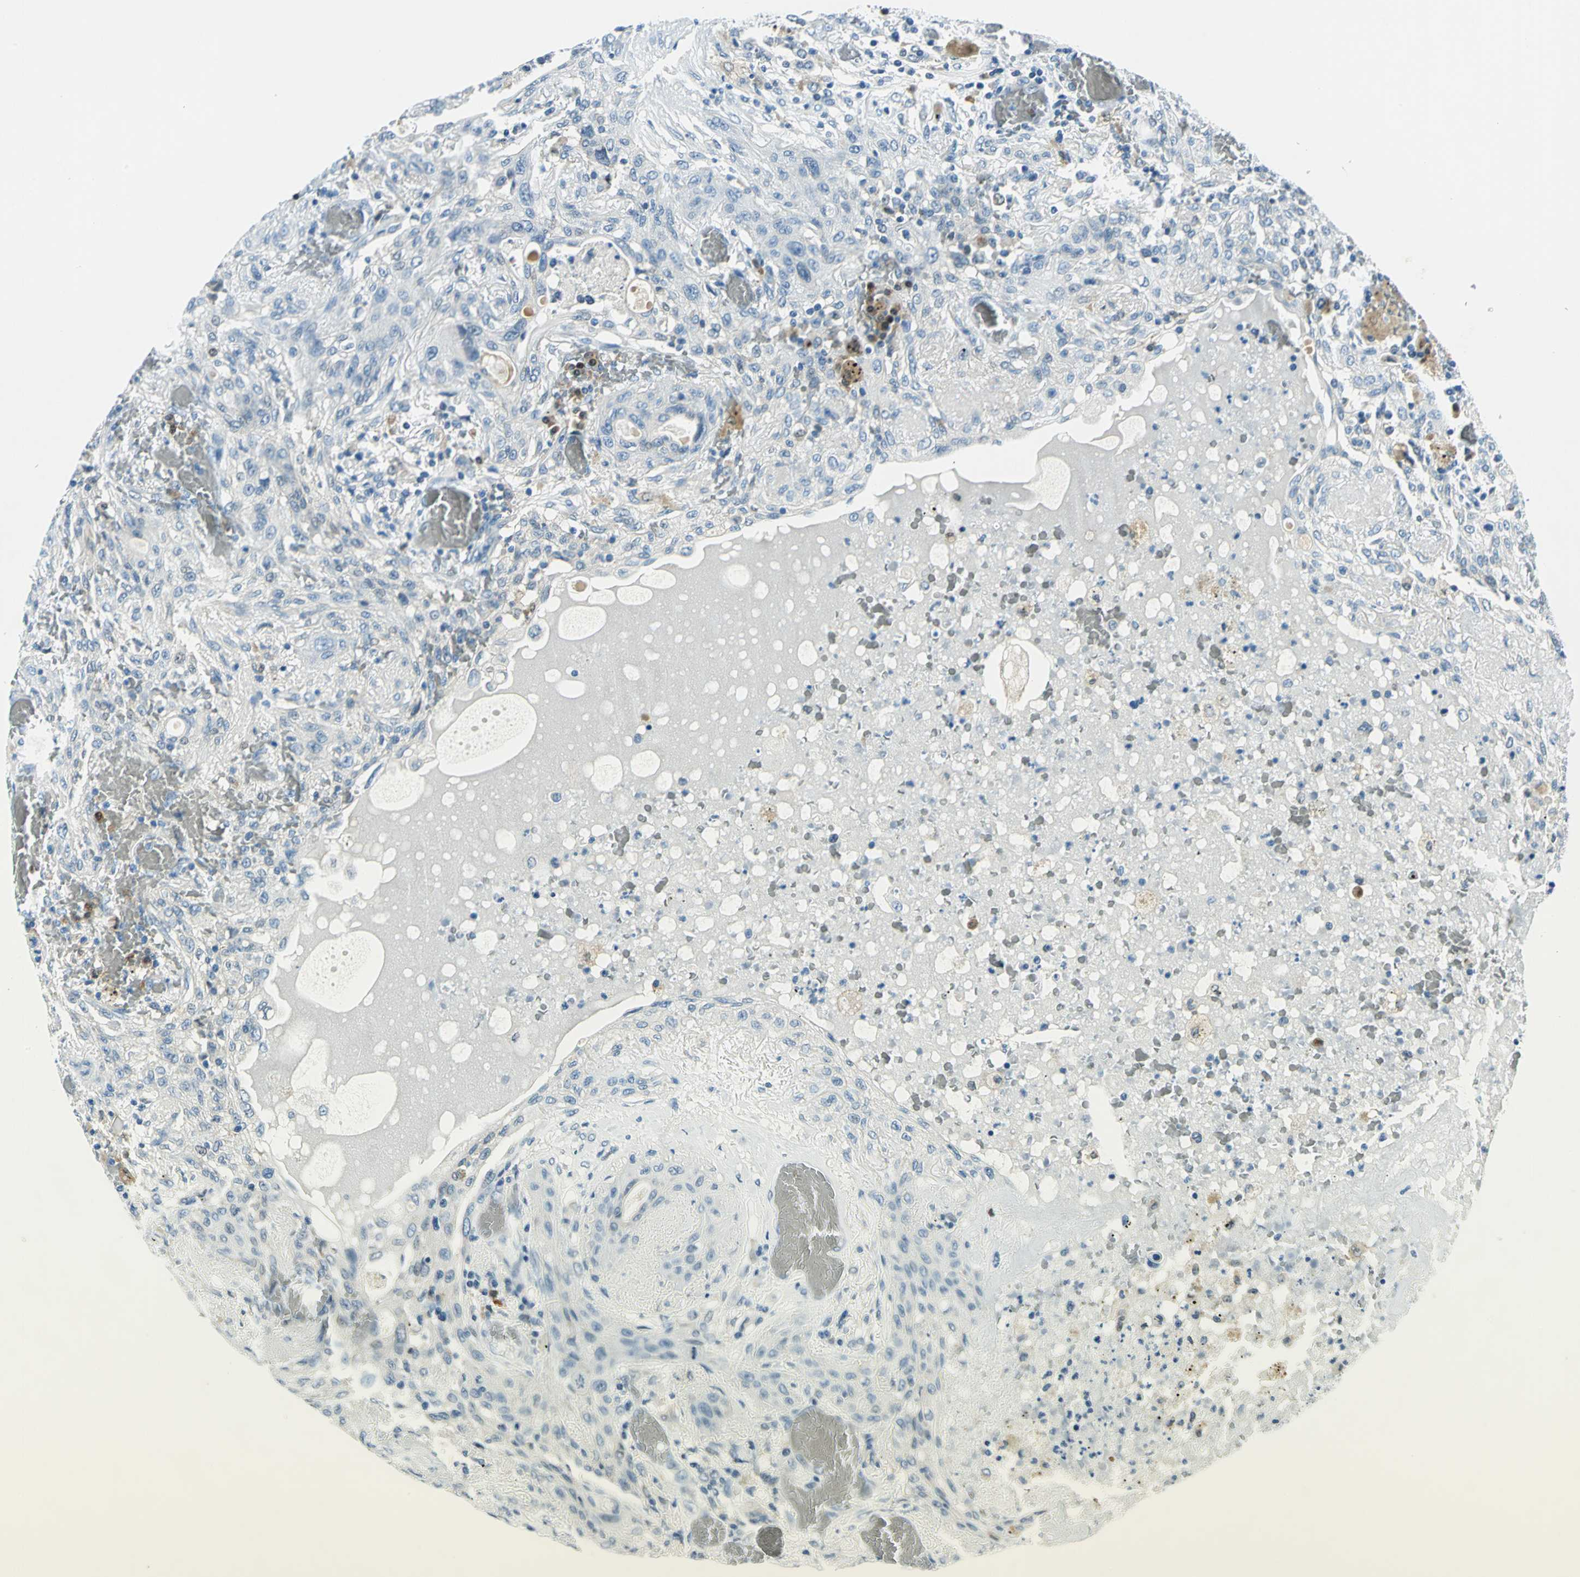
{"staining": {"intensity": "negative", "quantity": "none", "location": "none"}, "tissue": "lung cancer", "cell_type": "Tumor cells", "image_type": "cancer", "snomed": [{"axis": "morphology", "description": "Squamous cell carcinoma, NOS"}, {"axis": "topography", "description": "Lung"}], "caption": "Immunohistochemistry (IHC) photomicrograph of neoplastic tissue: lung squamous cell carcinoma stained with DAB (3,3'-diaminobenzidine) displays no significant protein positivity in tumor cells.", "gene": "AKR1A1", "patient": {"sex": "female", "age": 47}}